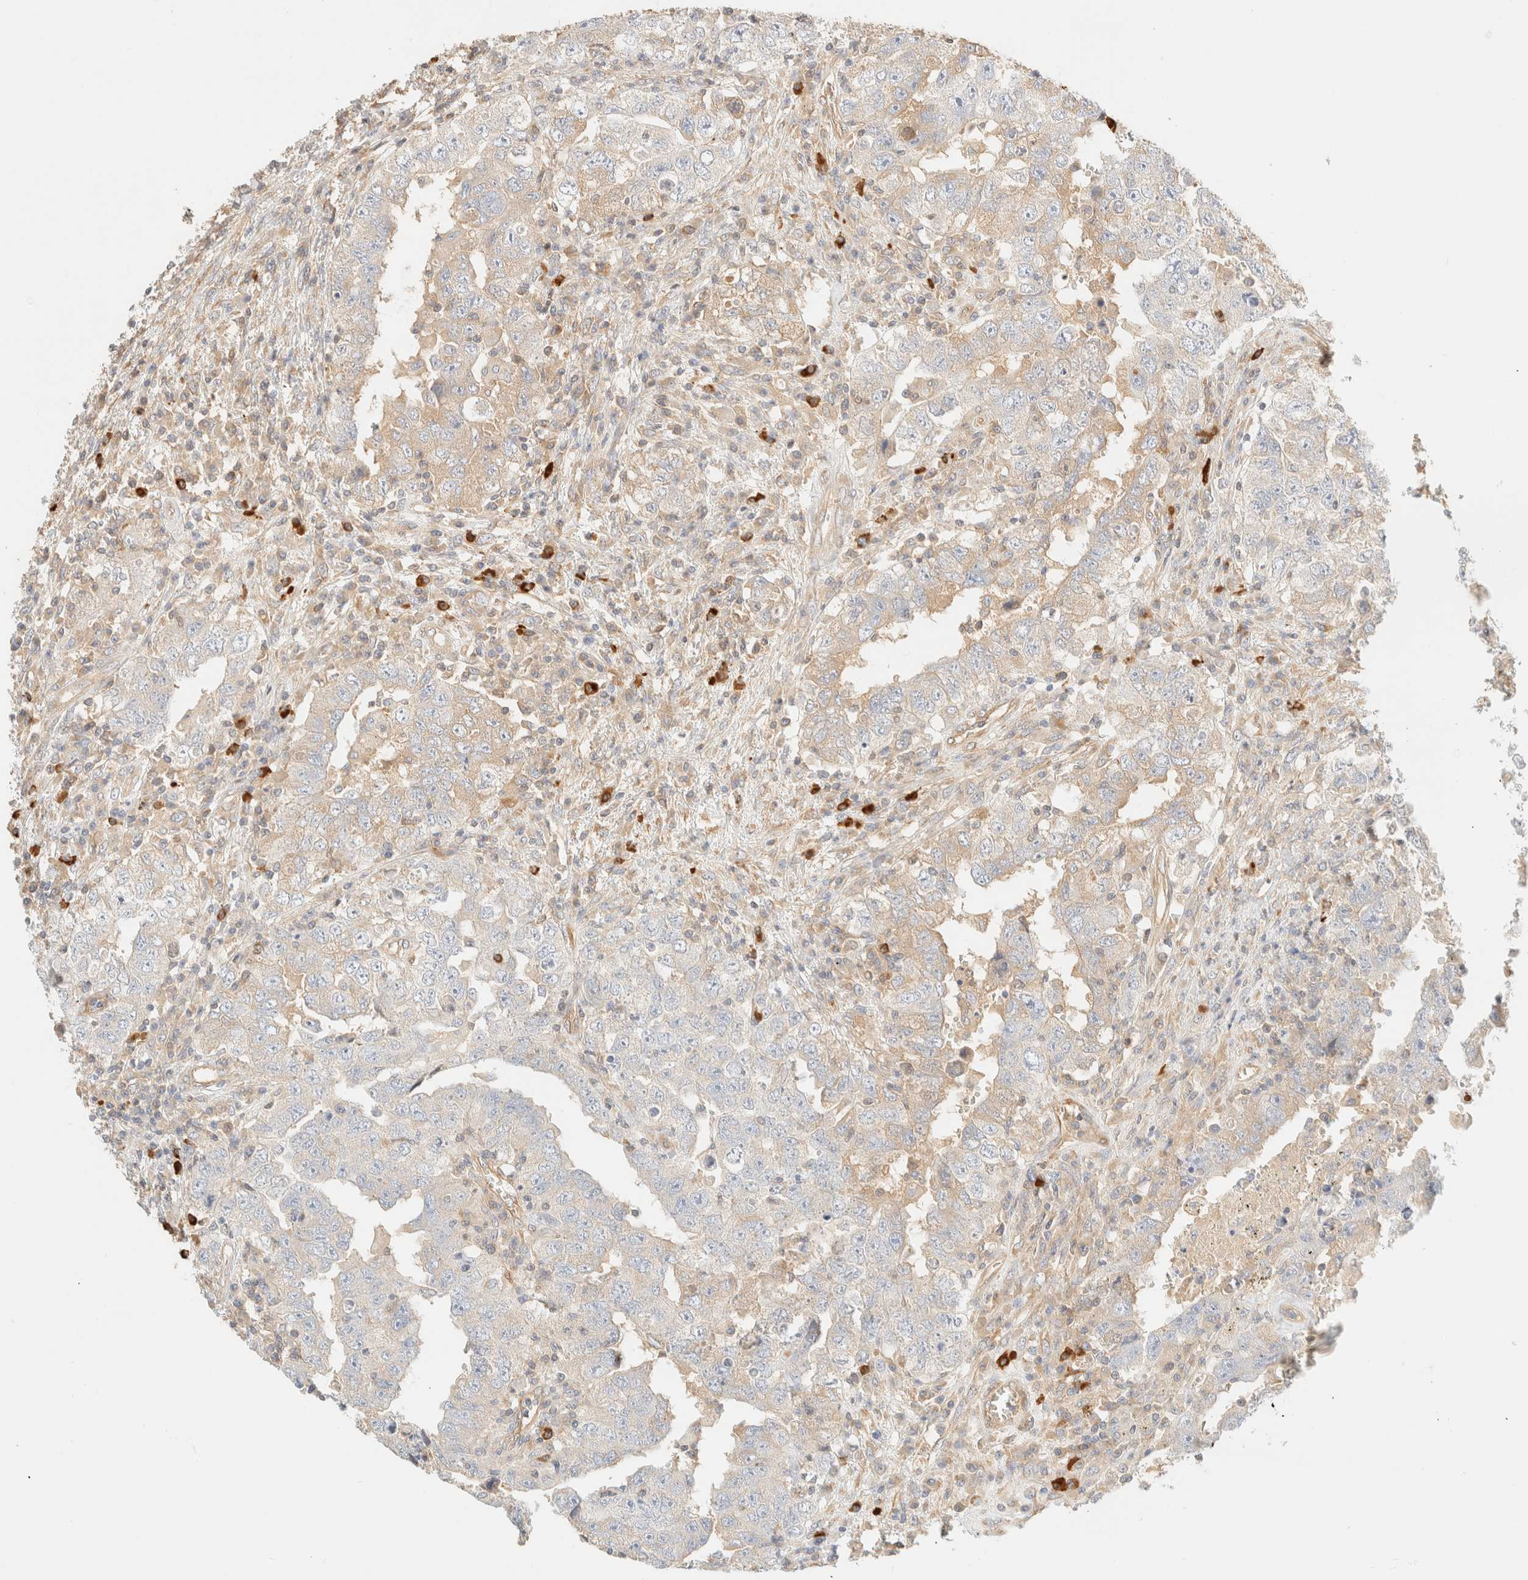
{"staining": {"intensity": "weak", "quantity": "25%-75%", "location": "cytoplasmic/membranous"}, "tissue": "testis cancer", "cell_type": "Tumor cells", "image_type": "cancer", "snomed": [{"axis": "morphology", "description": "Carcinoma, Embryonal, NOS"}, {"axis": "topography", "description": "Testis"}], "caption": "Brown immunohistochemical staining in human embryonal carcinoma (testis) demonstrates weak cytoplasmic/membranous positivity in approximately 25%-75% of tumor cells. Using DAB (brown) and hematoxylin (blue) stains, captured at high magnification using brightfield microscopy.", "gene": "FHOD1", "patient": {"sex": "male", "age": 26}}